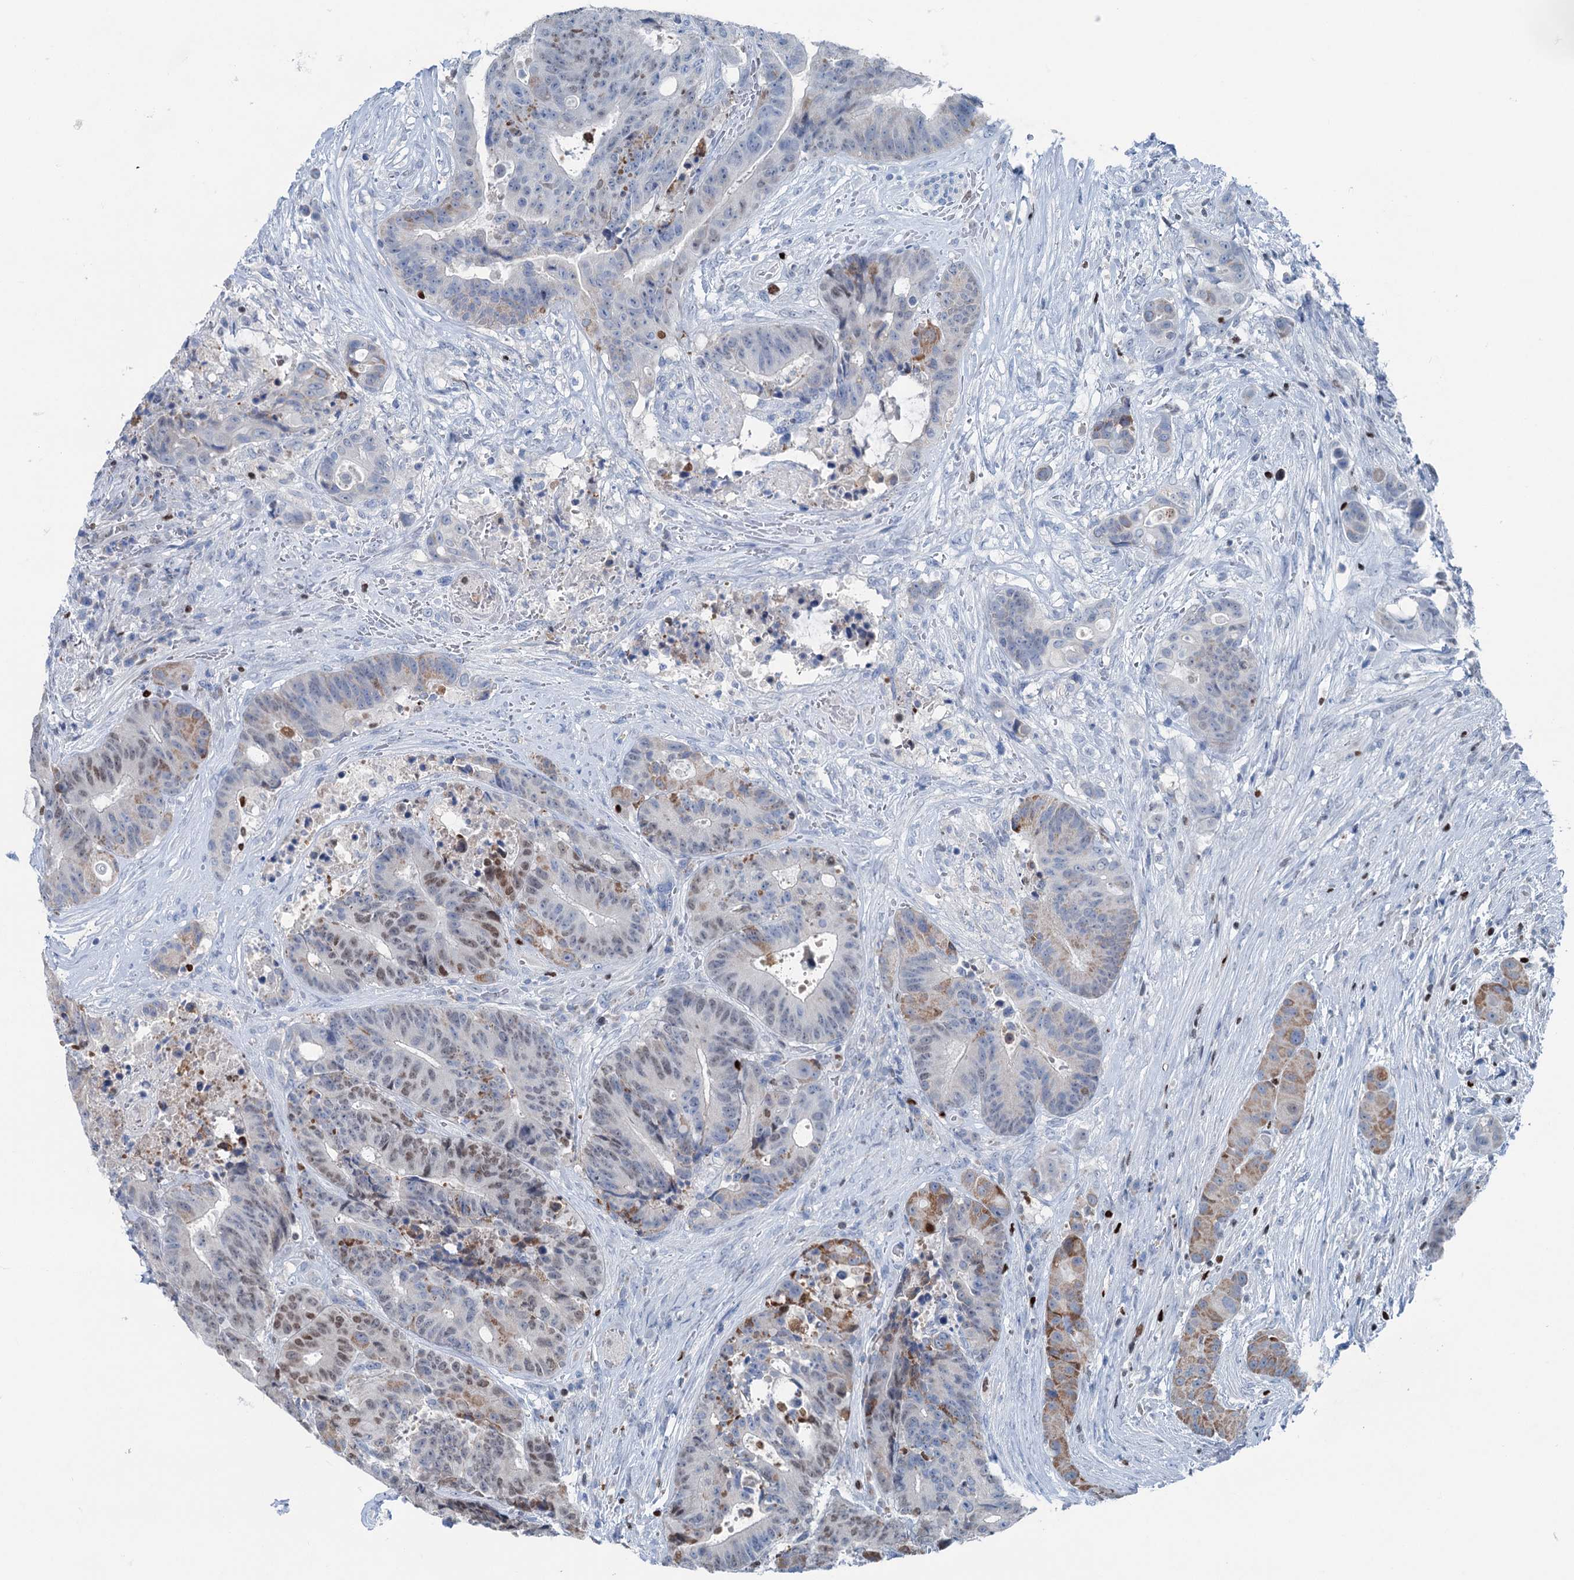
{"staining": {"intensity": "moderate", "quantity": "<25%", "location": "cytoplasmic/membranous,nuclear"}, "tissue": "colorectal cancer", "cell_type": "Tumor cells", "image_type": "cancer", "snomed": [{"axis": "morphology", "description": "Adenocarcinoma, NOS"}, {"axis": "topography", "description": "Rectum"}], "caption": "Tumor cells demonstrate low levels of moderate cytoplasmic/membranous and nuclear expression in approximately <25% of cells in human colorectal cancer (adenocarcinoma).", "gene": "ELP4", "patient": {"sex": "male", "age": 69}}